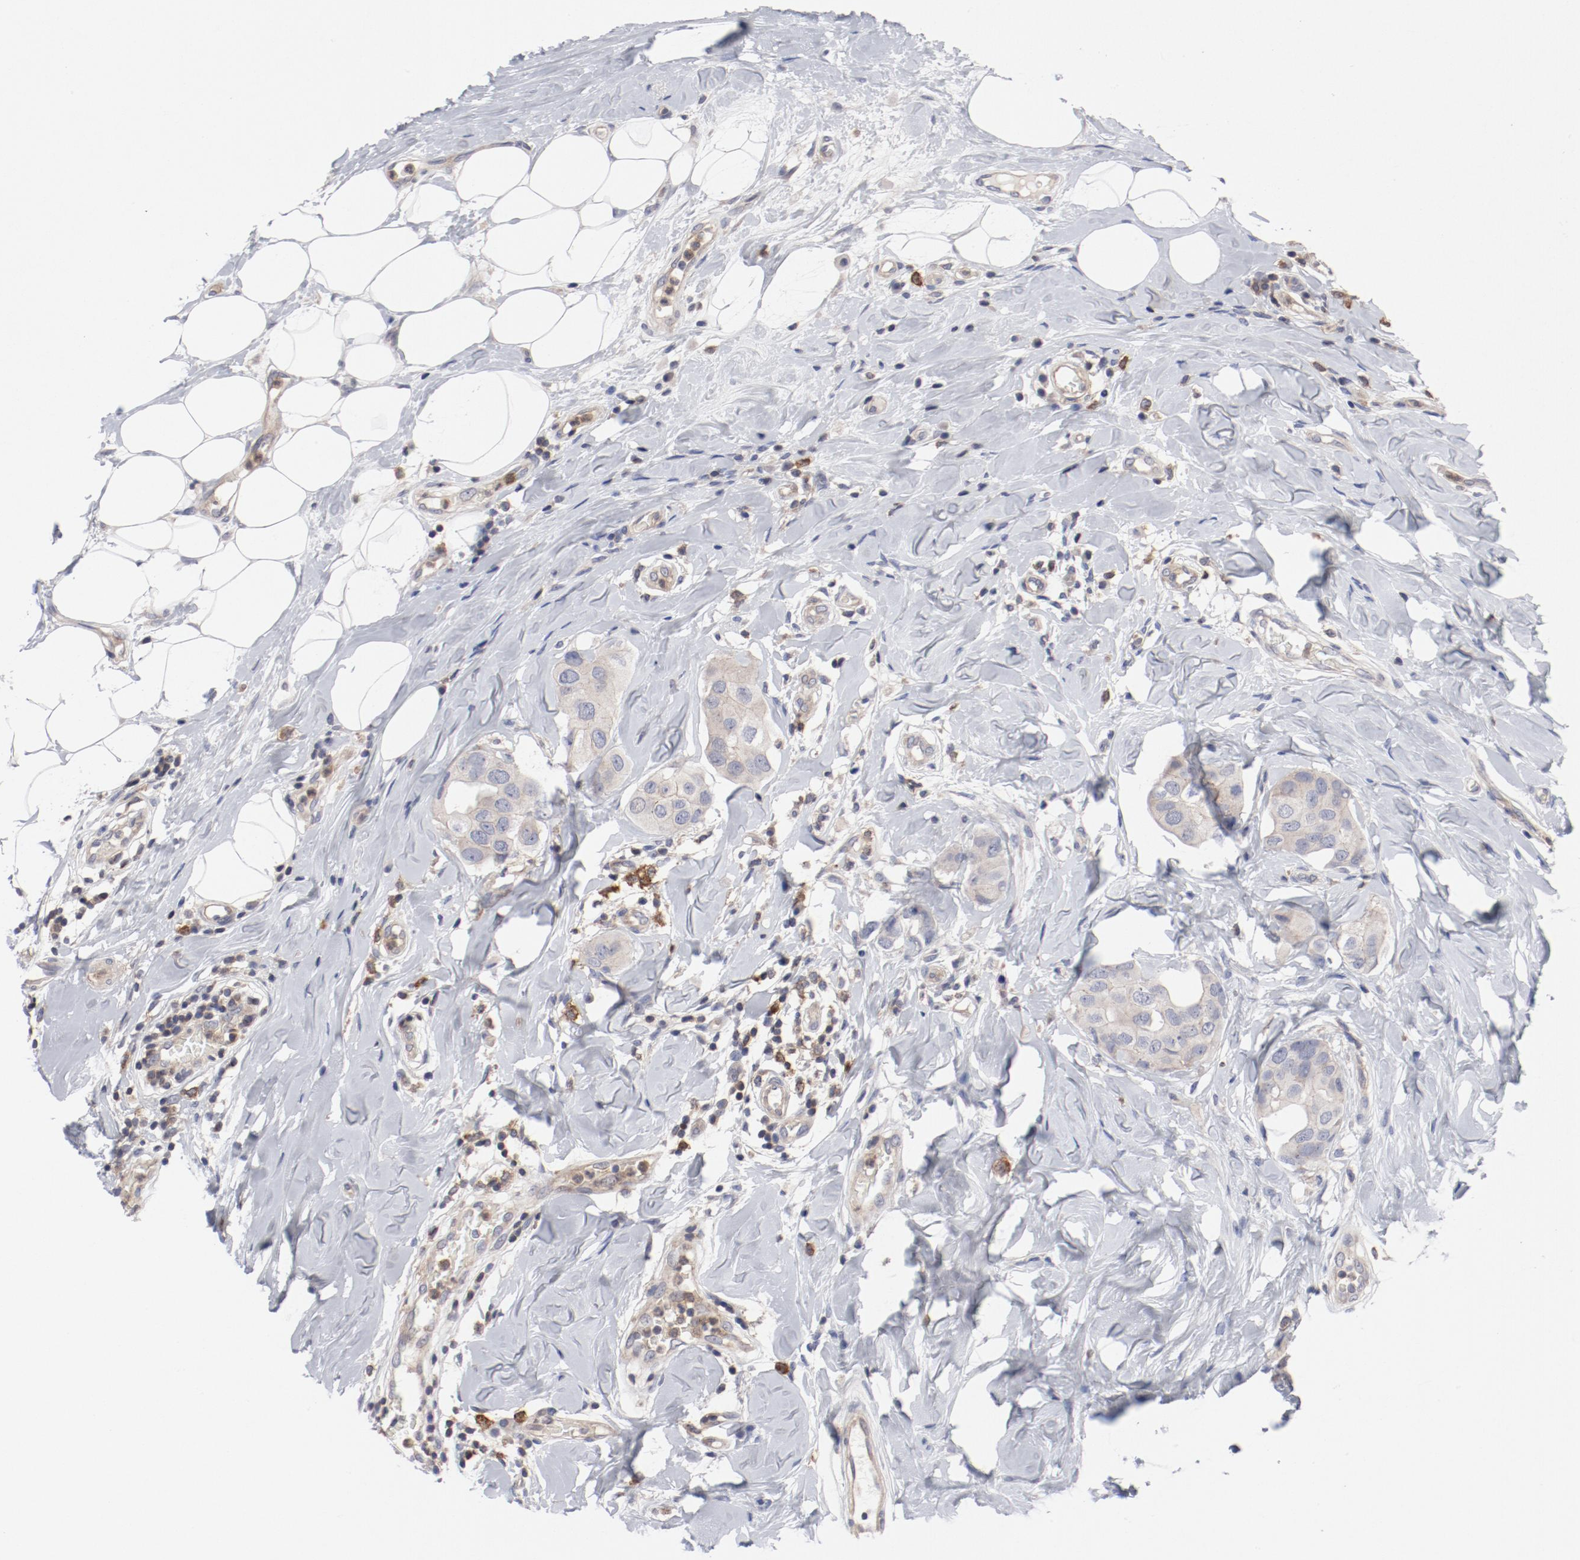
{"staining": {"intensity": "weak", "quantity": "25%-75%", "location": "cytoplasmic/membranous"}, "tissue": "breast cancer", "cell_type": "Tumor cells", "image_type": "cancer", "snomed": [{"axis": "morphology", "description": "Duct carcinoma"}, {"axis": "topography", "description": "Breast"}], "caption": "IHC micrograph of breast cancer (invasive ductal carcinoma) stained for a protein (brown), which displays low levels of weak cytoplasmic/membranous positivity in approximately 25%-75% of tumor cells.", "gene": "CBL", "patient": {"sex": "female", "age": 40}}